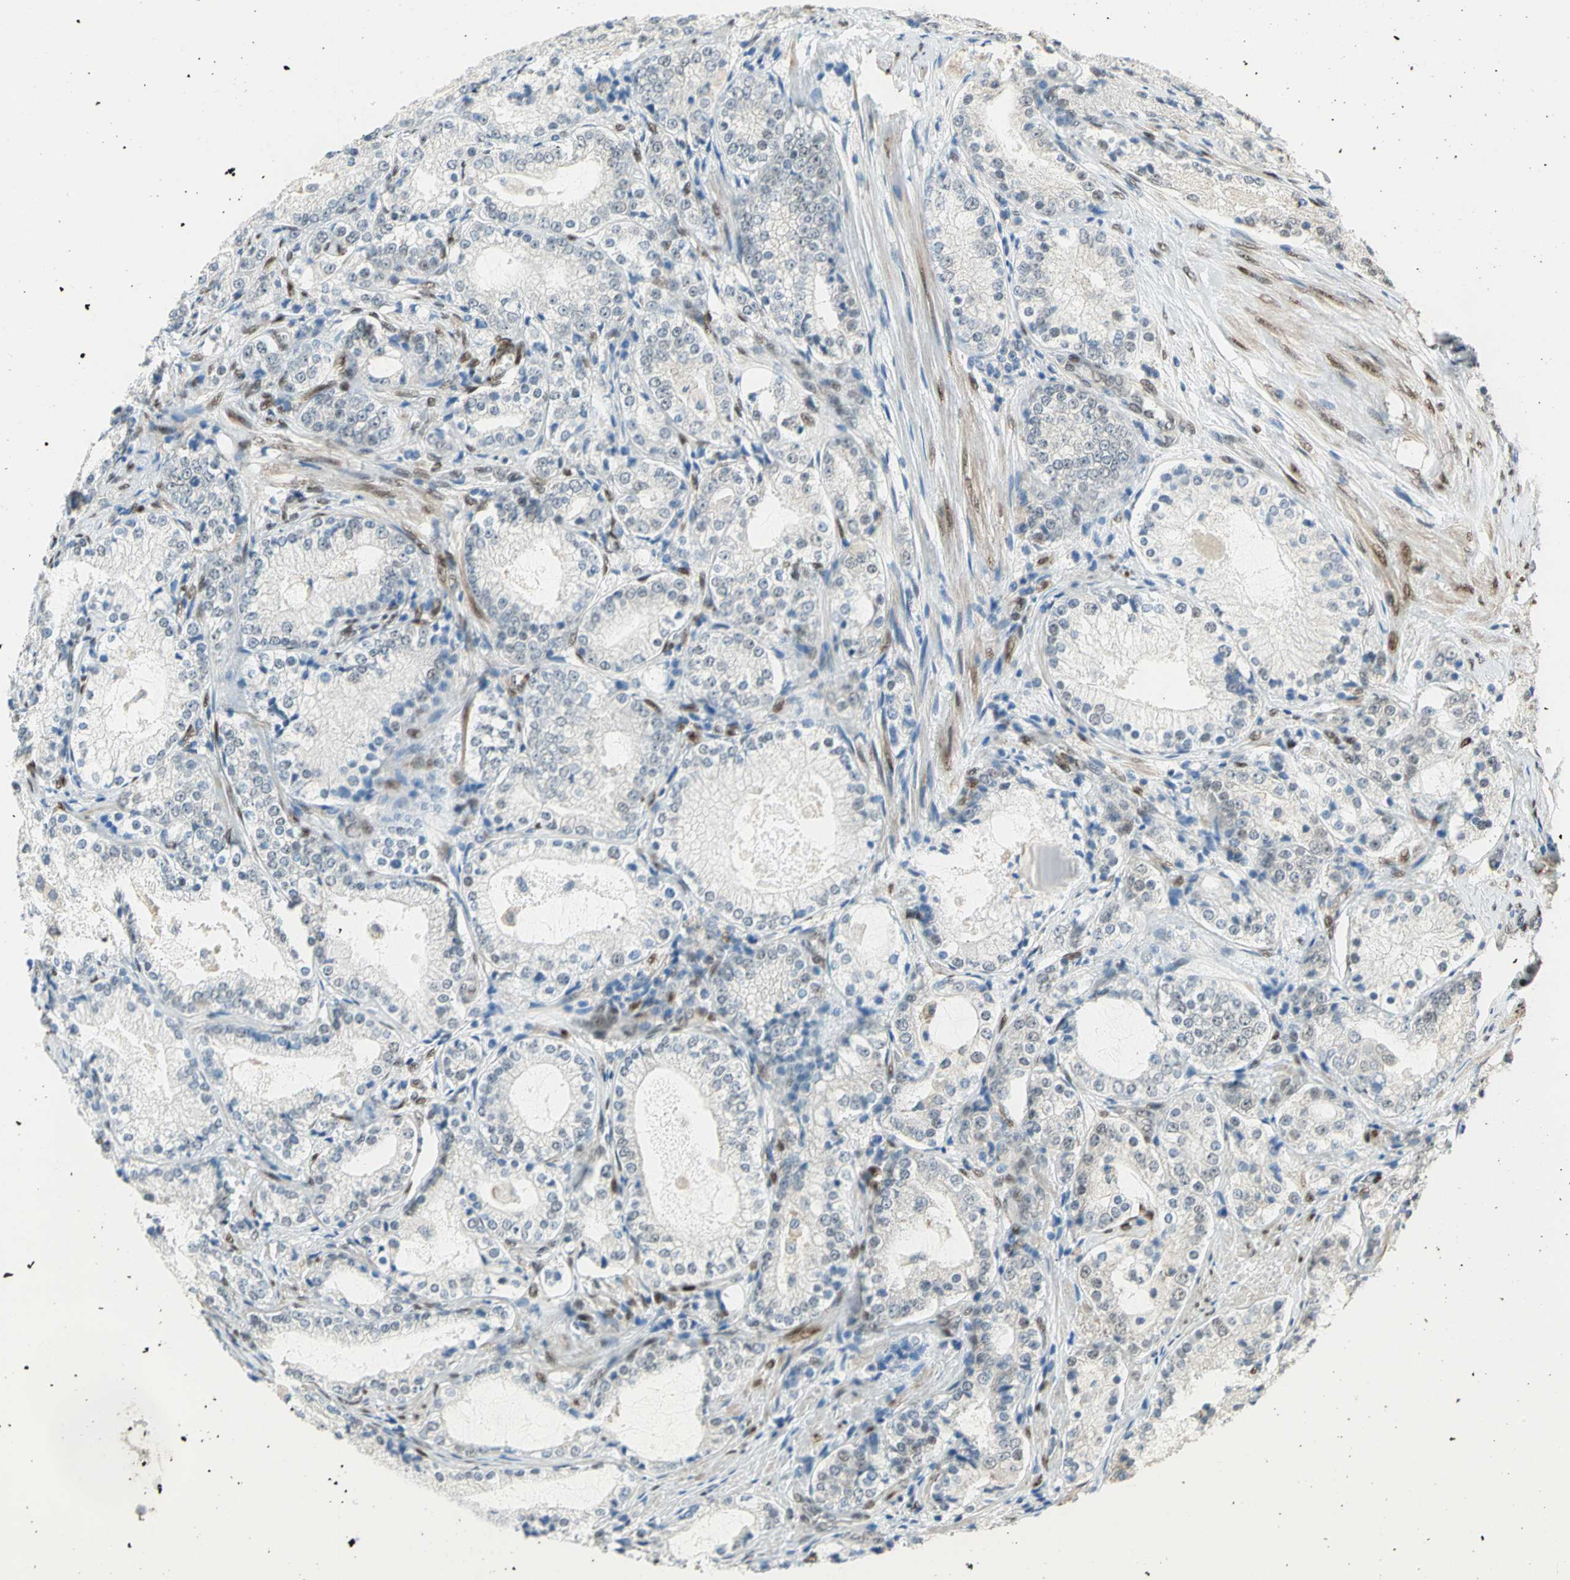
{"staining": {"intensity": "weak", "quantity": "<25%", "location": "cytoplasmic/membranous"}, "tissue": "prostate cancer", "cell_type": "Tumor cells", "image_type": "cancer", "snomed": [{"axis": "morphology", "description": "Adenocarcinoma, High grade"}, {"axis": "topography", "description": "Prostate"}], "caption": "Prostate cancer (high-grade adenocarcinoma) stained for a protein using IHC shows no staining tumor cells.", "gene": "RBFOX2", "patient": {"sex": "male", "age": 63}}